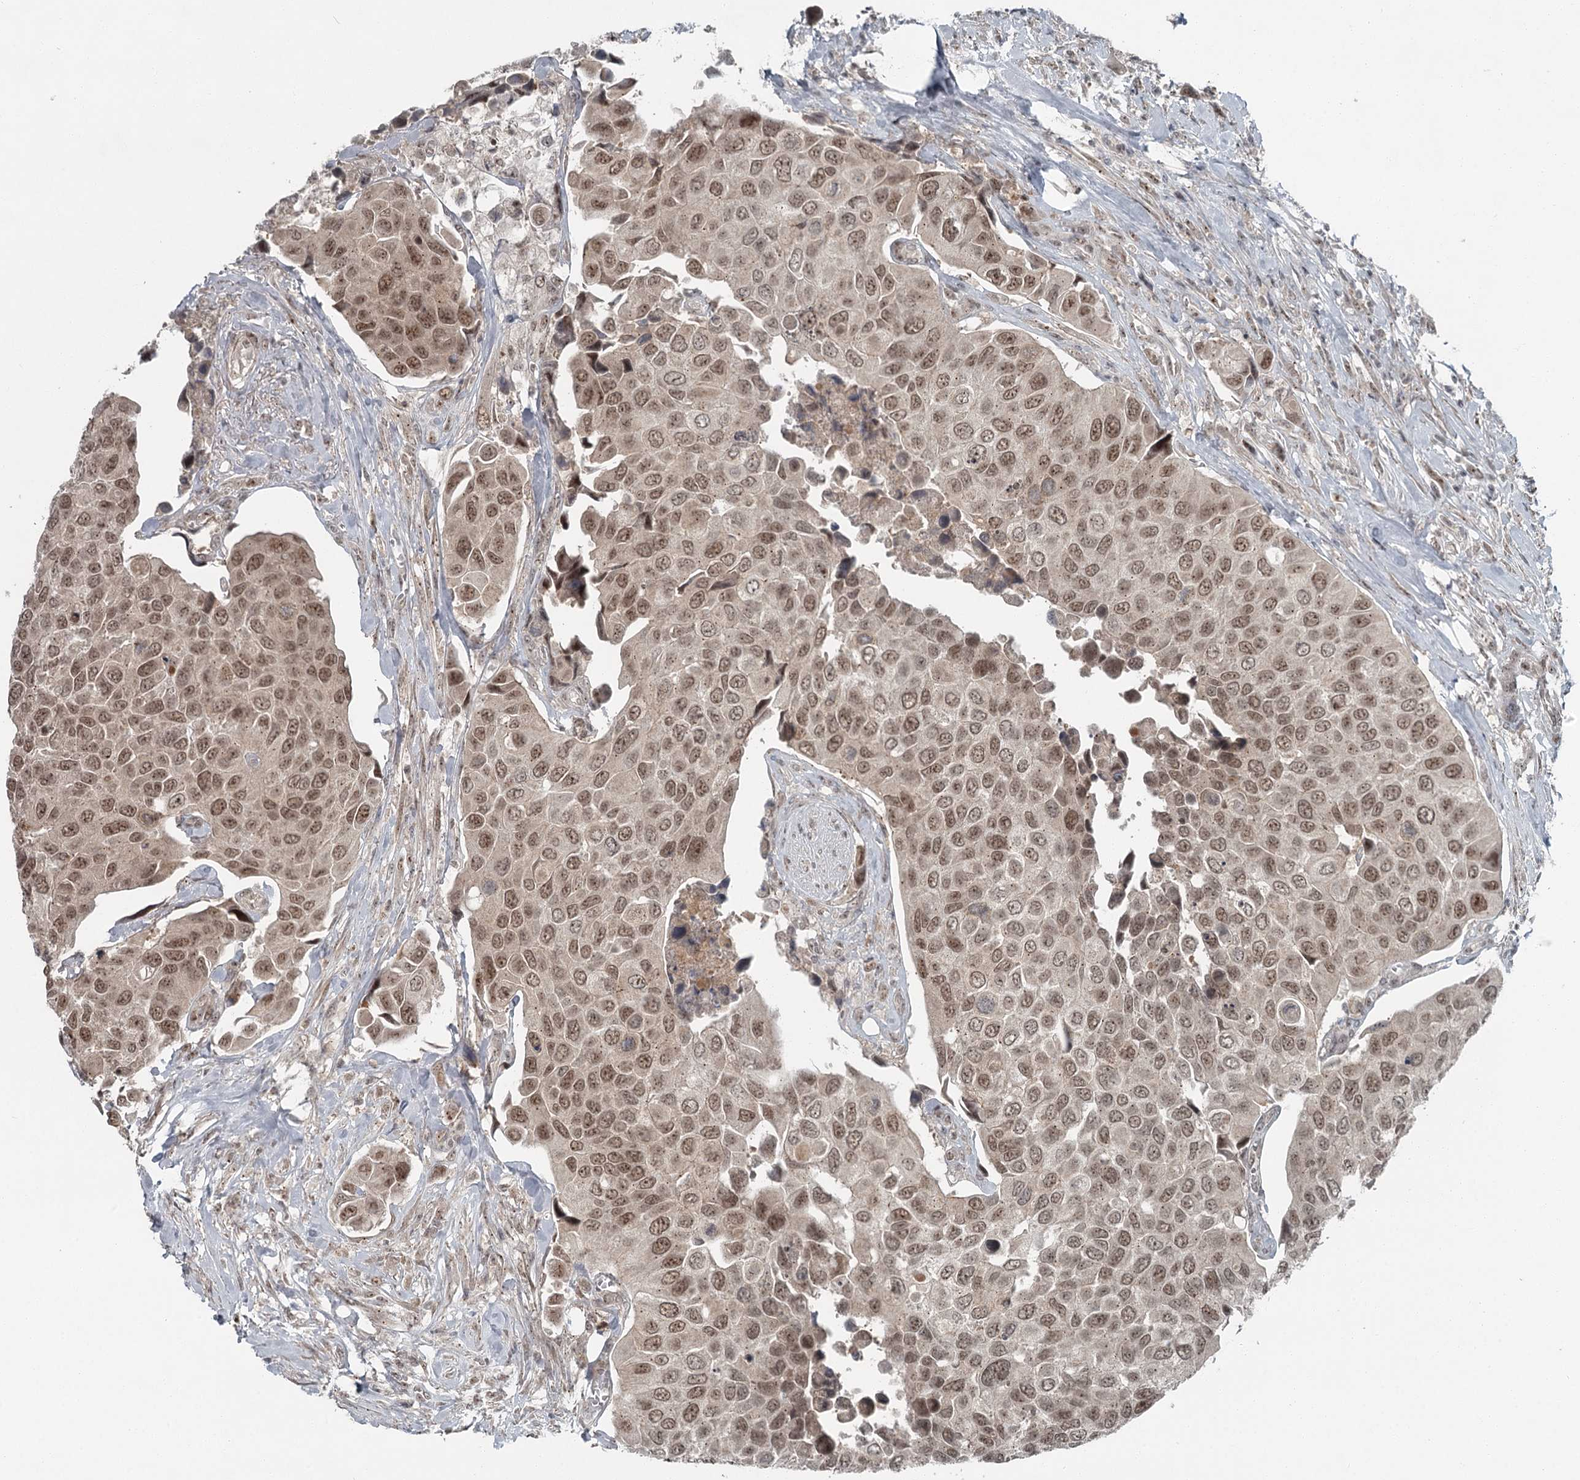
{"staining": {"intensity": "moderate", "quantity": ">75%", "location": "nuclear"}, "tissue": "urothelial cancer", "cell_type": "Tumor cells", "image_type": "cancer", "snomed": [{"axis": "morphology", "description": "Urothelial carcinoma, High grade"}, {"axis": "topography", "description": "Urinary bladder"}], "caption": "Brown immunohistochemical staining in human urothelial cancer displays moderate nuclear positivity in about >75% of tumor cells. Immunohistochemistry stains the protein in brown and the nuclei are stained blue.", "gene": "EXOSC1", "patient": {"sex": "male", "age": 74}}